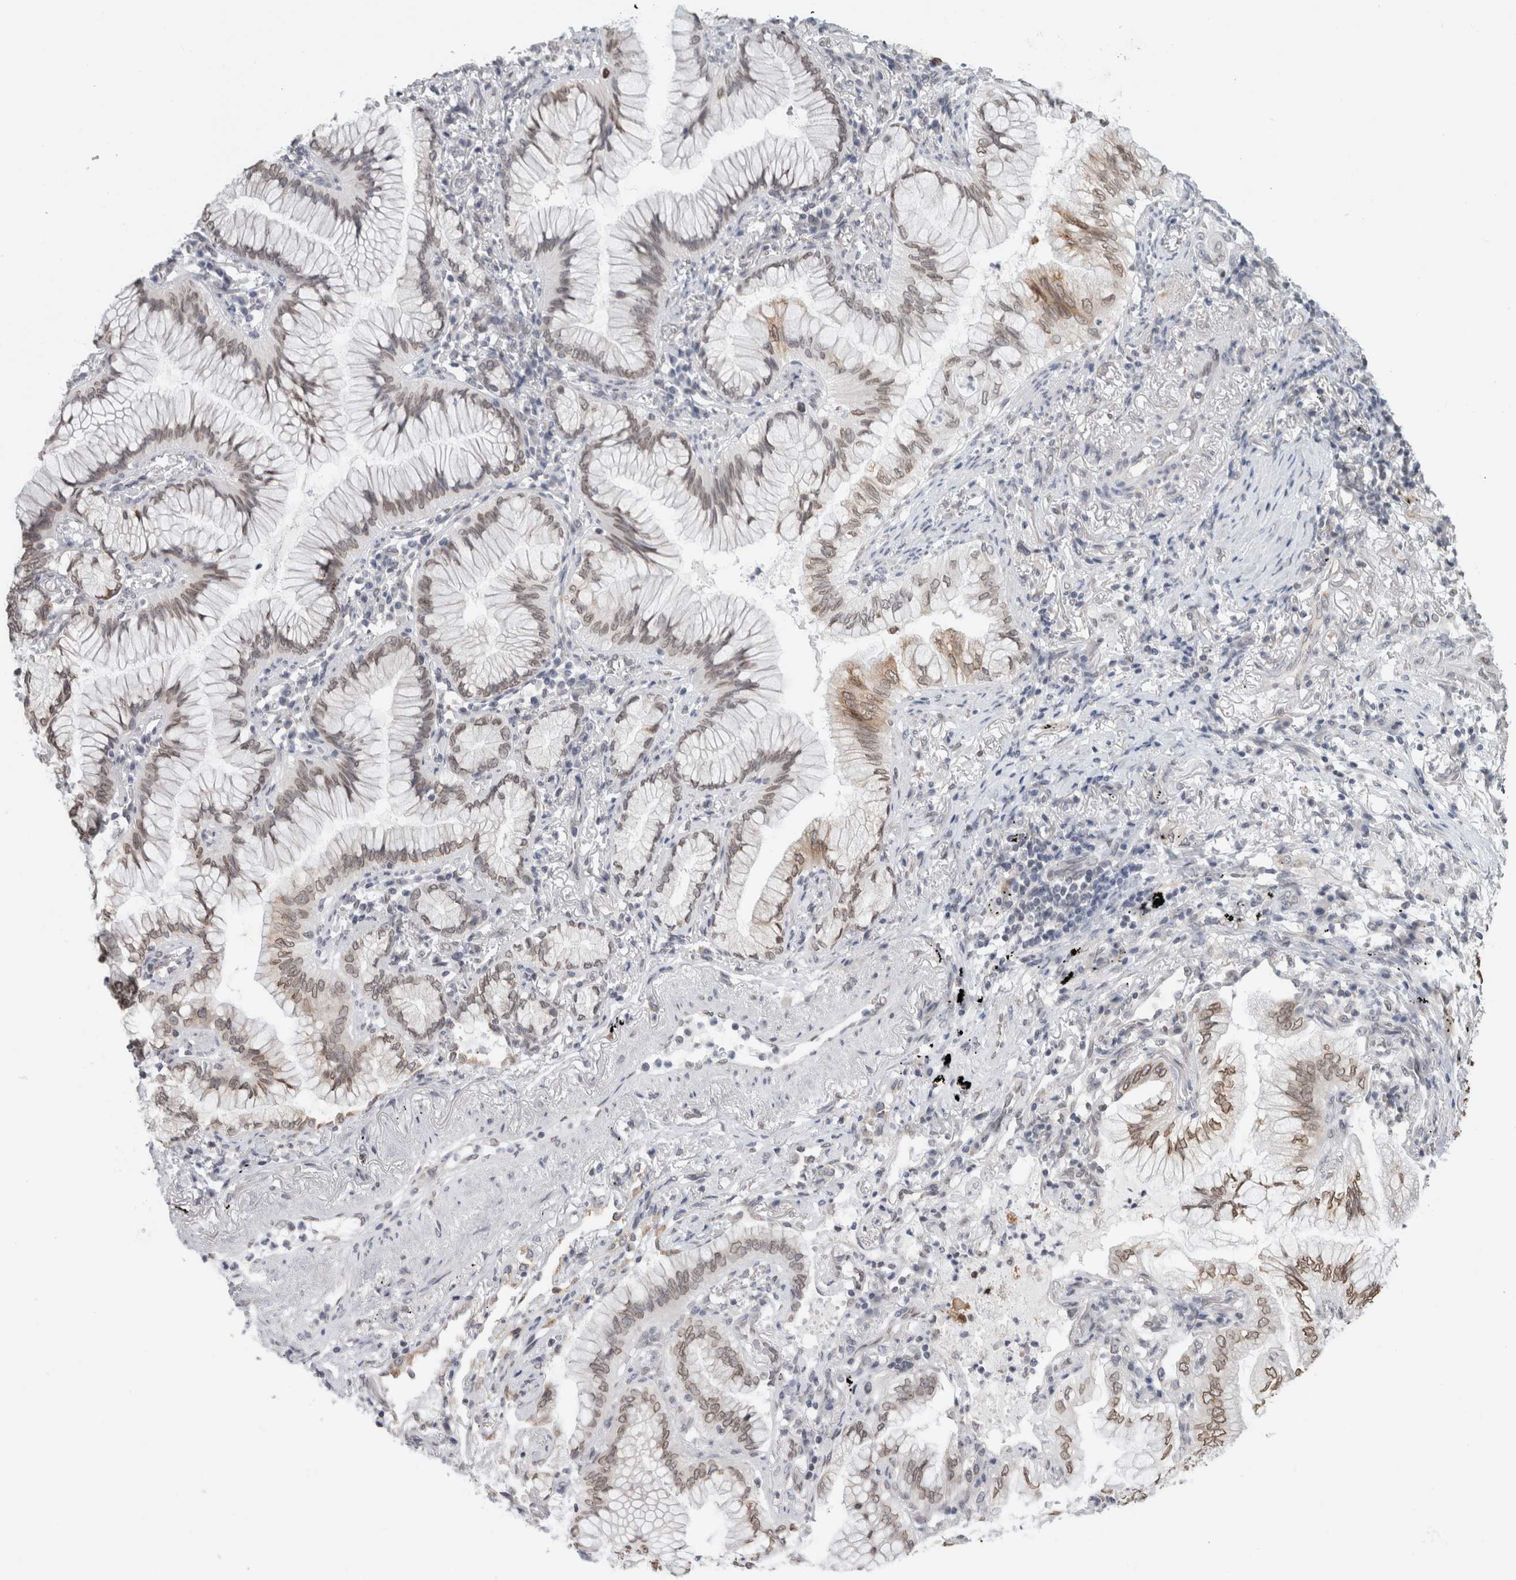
{"staining": {"intensity": "moderate", "quantity": ">75%", "location": "cytoplasmic/membranous,nuclear"}, "tissue": "lung cancer", "cell_type": "Tumor cells", "image_type": "cancer", "snomed": [{"axis": "morphology", "description": "Adenocarcinoma, NOS"}, {"axis": "topography", "description": "Lung"}], "caption": "A brown stain labels moderate cytoplasmic/membranous and nuclear positivity of a protein in human adenocarcinoma (lung) tumor cells.", "gene": "RBMX2", "patient": {"sex": "female", "age": 70}}